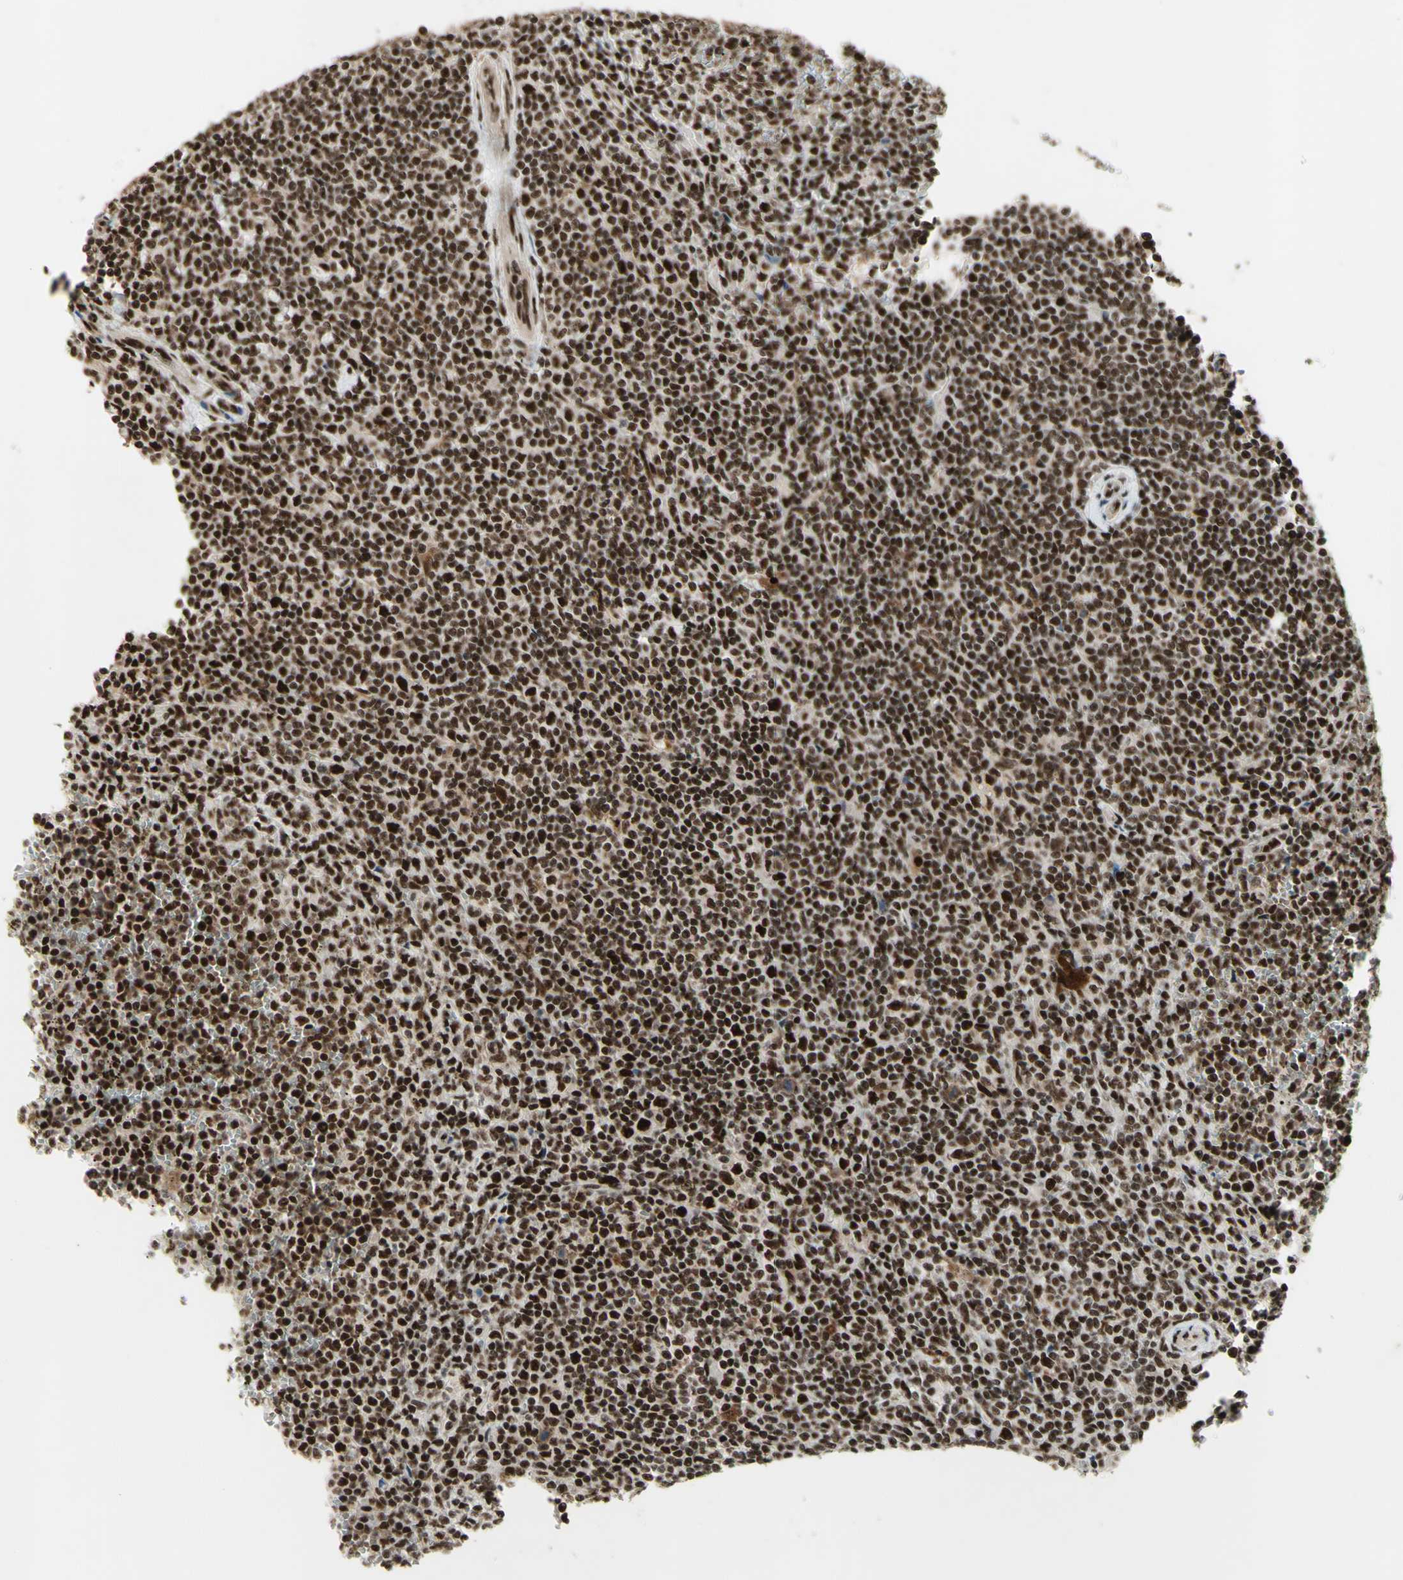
{"staining": {"intensity": "strong", "quantity": "25%-75%", "location": "nuclear"}, "tissue": "lymphoma", "cell_type": "Tumor cells", "image_type": "cancer", "snomed": [{"axis": "morphology", "description": "Malignant lymphoma, non-Hodgkin's type, Low grade"}, {"axis": "topography", "description": "Spleen"}], "caption": "Malignant lymphoma, non-Hodgkin's type (low-grade) stained with a protein marker shows strong staining in tumor cells.", "gene": "DHX9", "patient": {"sex": "female", "age": 19}}